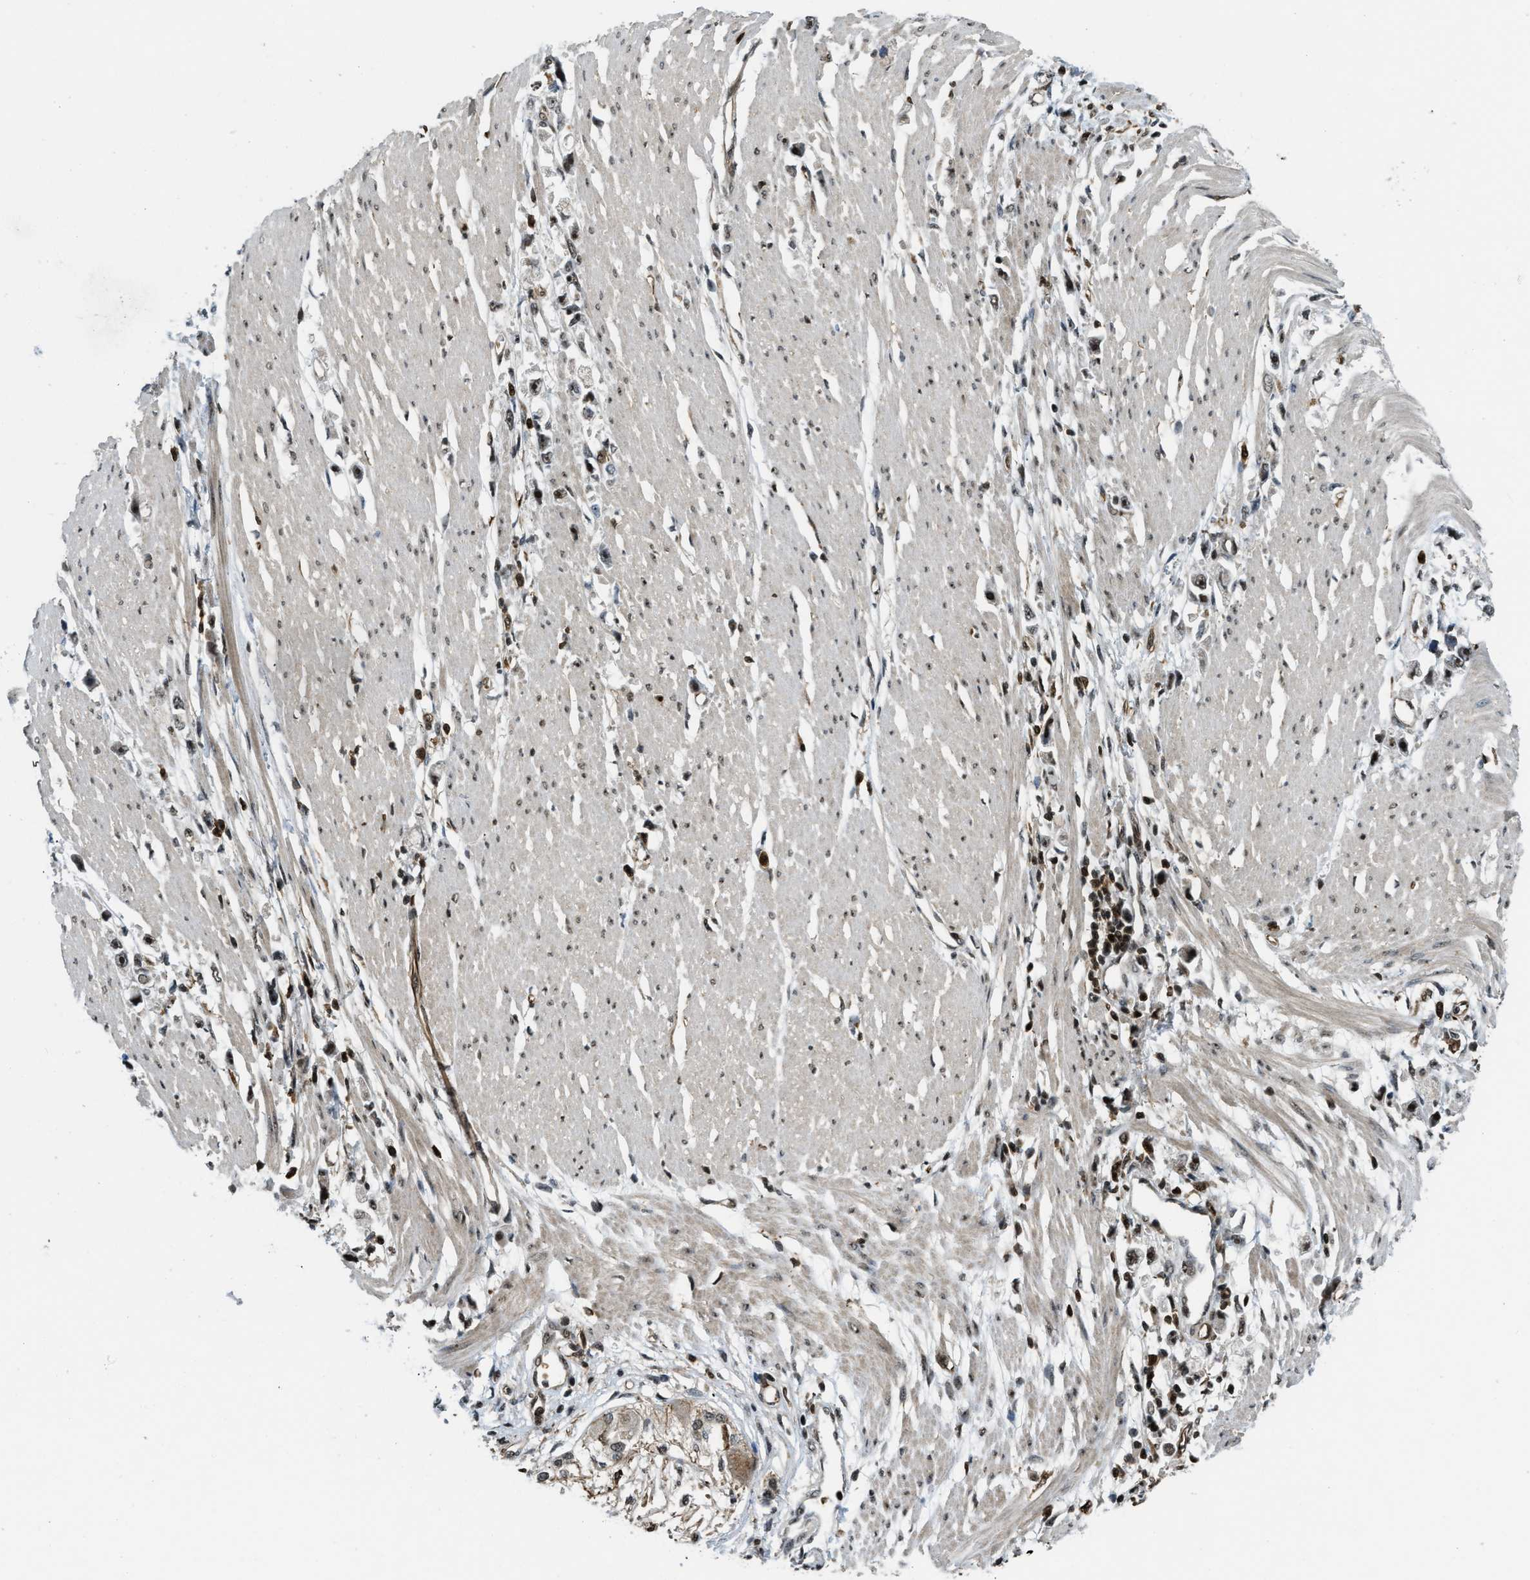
{"staining": {"intensity": "moderate", "quantity": ">75%", "location": "nuclear"}, "tissue": "stomach cancer", "cell_type": "Tumor cells", "image_type": "cancer", "snomed": [{"axis": "morphology", "description": "Adenocarcinoma, NOS"}, {"axis": "topography", "description": "Stomach"}], "caption": "Human stomach cancer (adenocarcinoma) stained with a protein marker displays moderate staining in tumor cells.", "gene": "E2F1", "patient": {"sex": "female", "age": 59}}